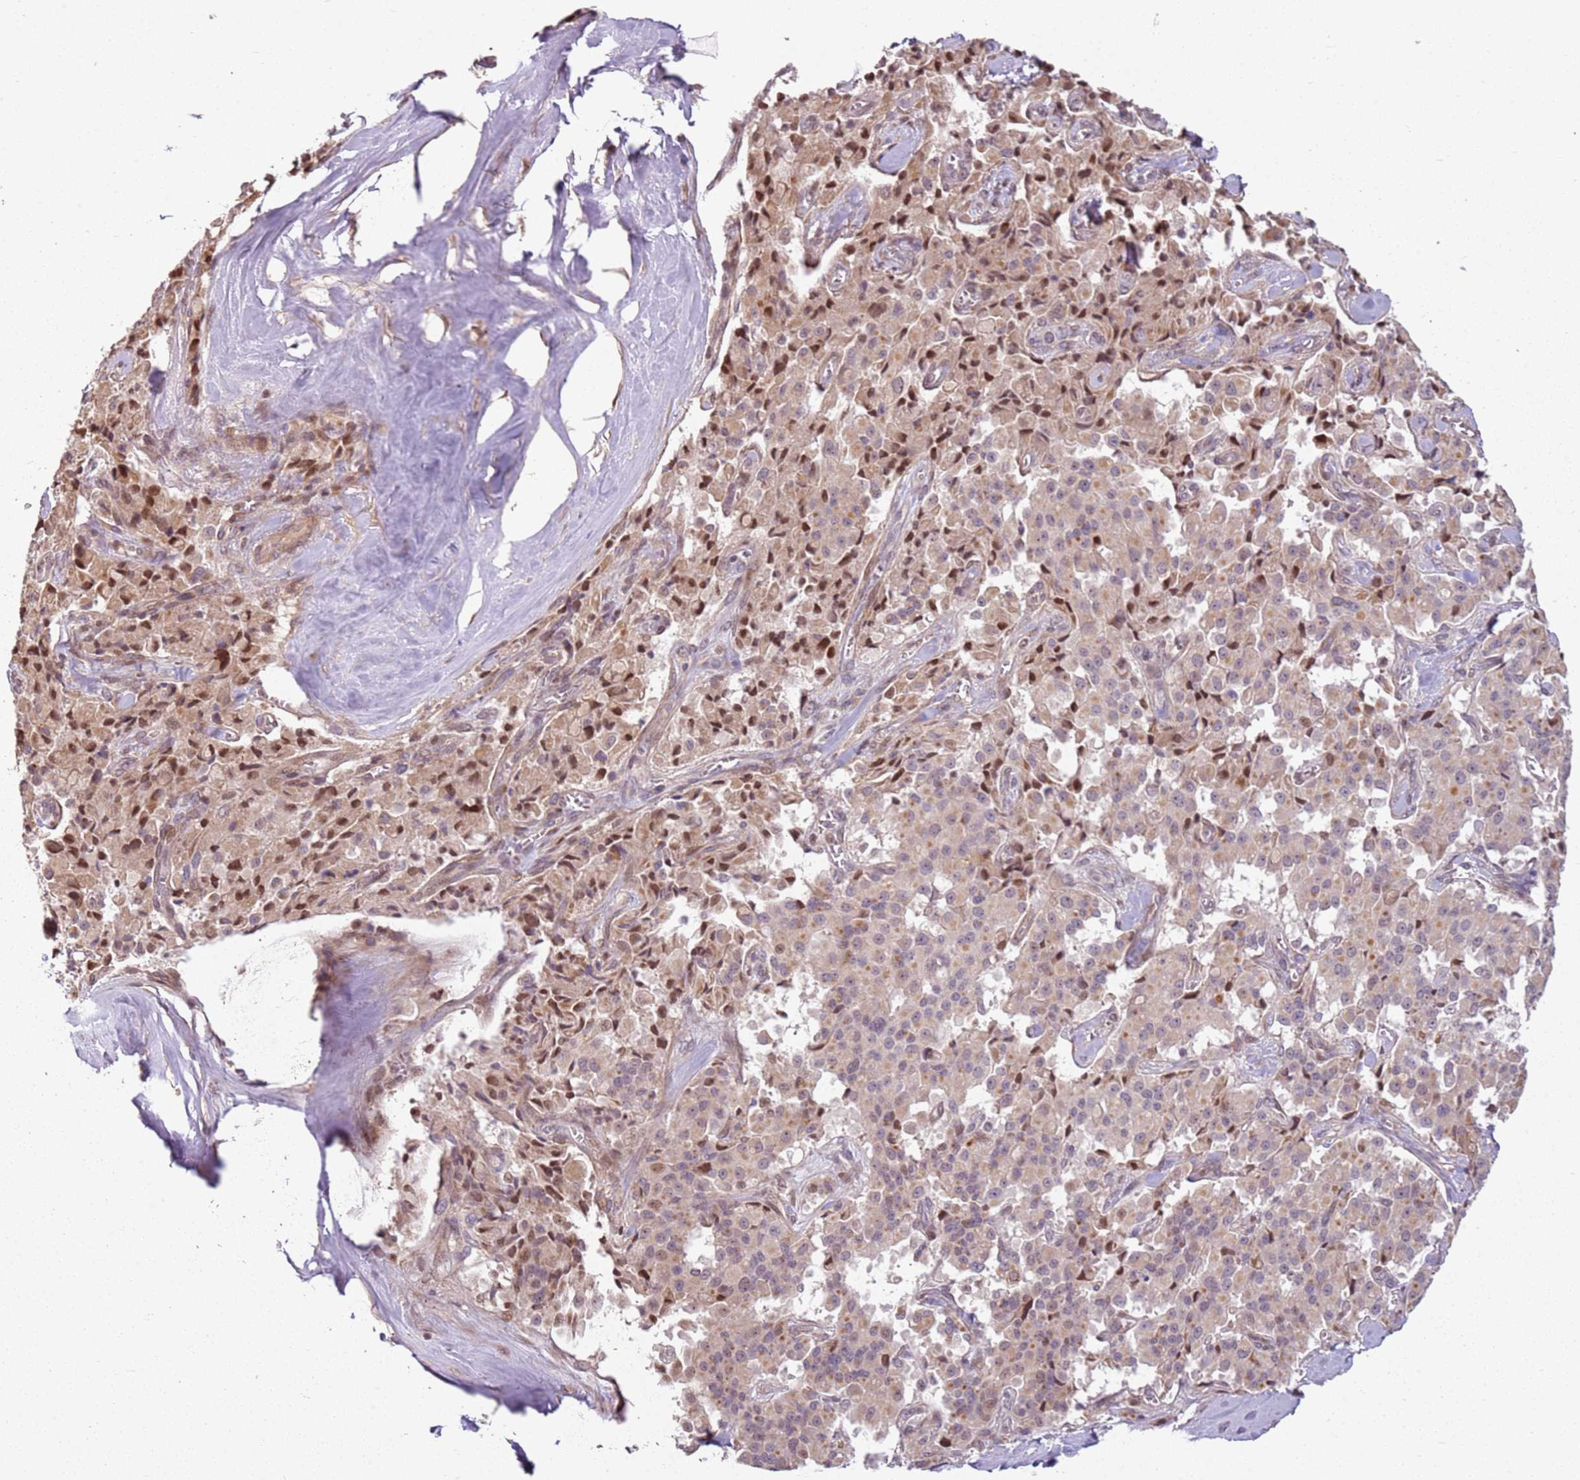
{"staining": {"intensity": "moderate", "quantity": "<25%", "location": "cytoplasmic/membranous,nuclear"}, "tissue": "pancreatic cancer", "cell_type": "Tumor cells", "image_type": "cancer", "snomed": [{"axis": "morphology", "description": "Adenocarcinoma, NOS"}, {"axis": "topography", "description": "Pancreas"}], "caption": "DAB (3,3'-diaminobenzidine) immunohistochemical staining of pancreatic cancer demonstrates moderate cytoplasmic/membranous and nuclear protein expression in approximately <25% of tumor cells.", "gene": "CHURC1", "patient": {"sex": "male", "age": 65}}